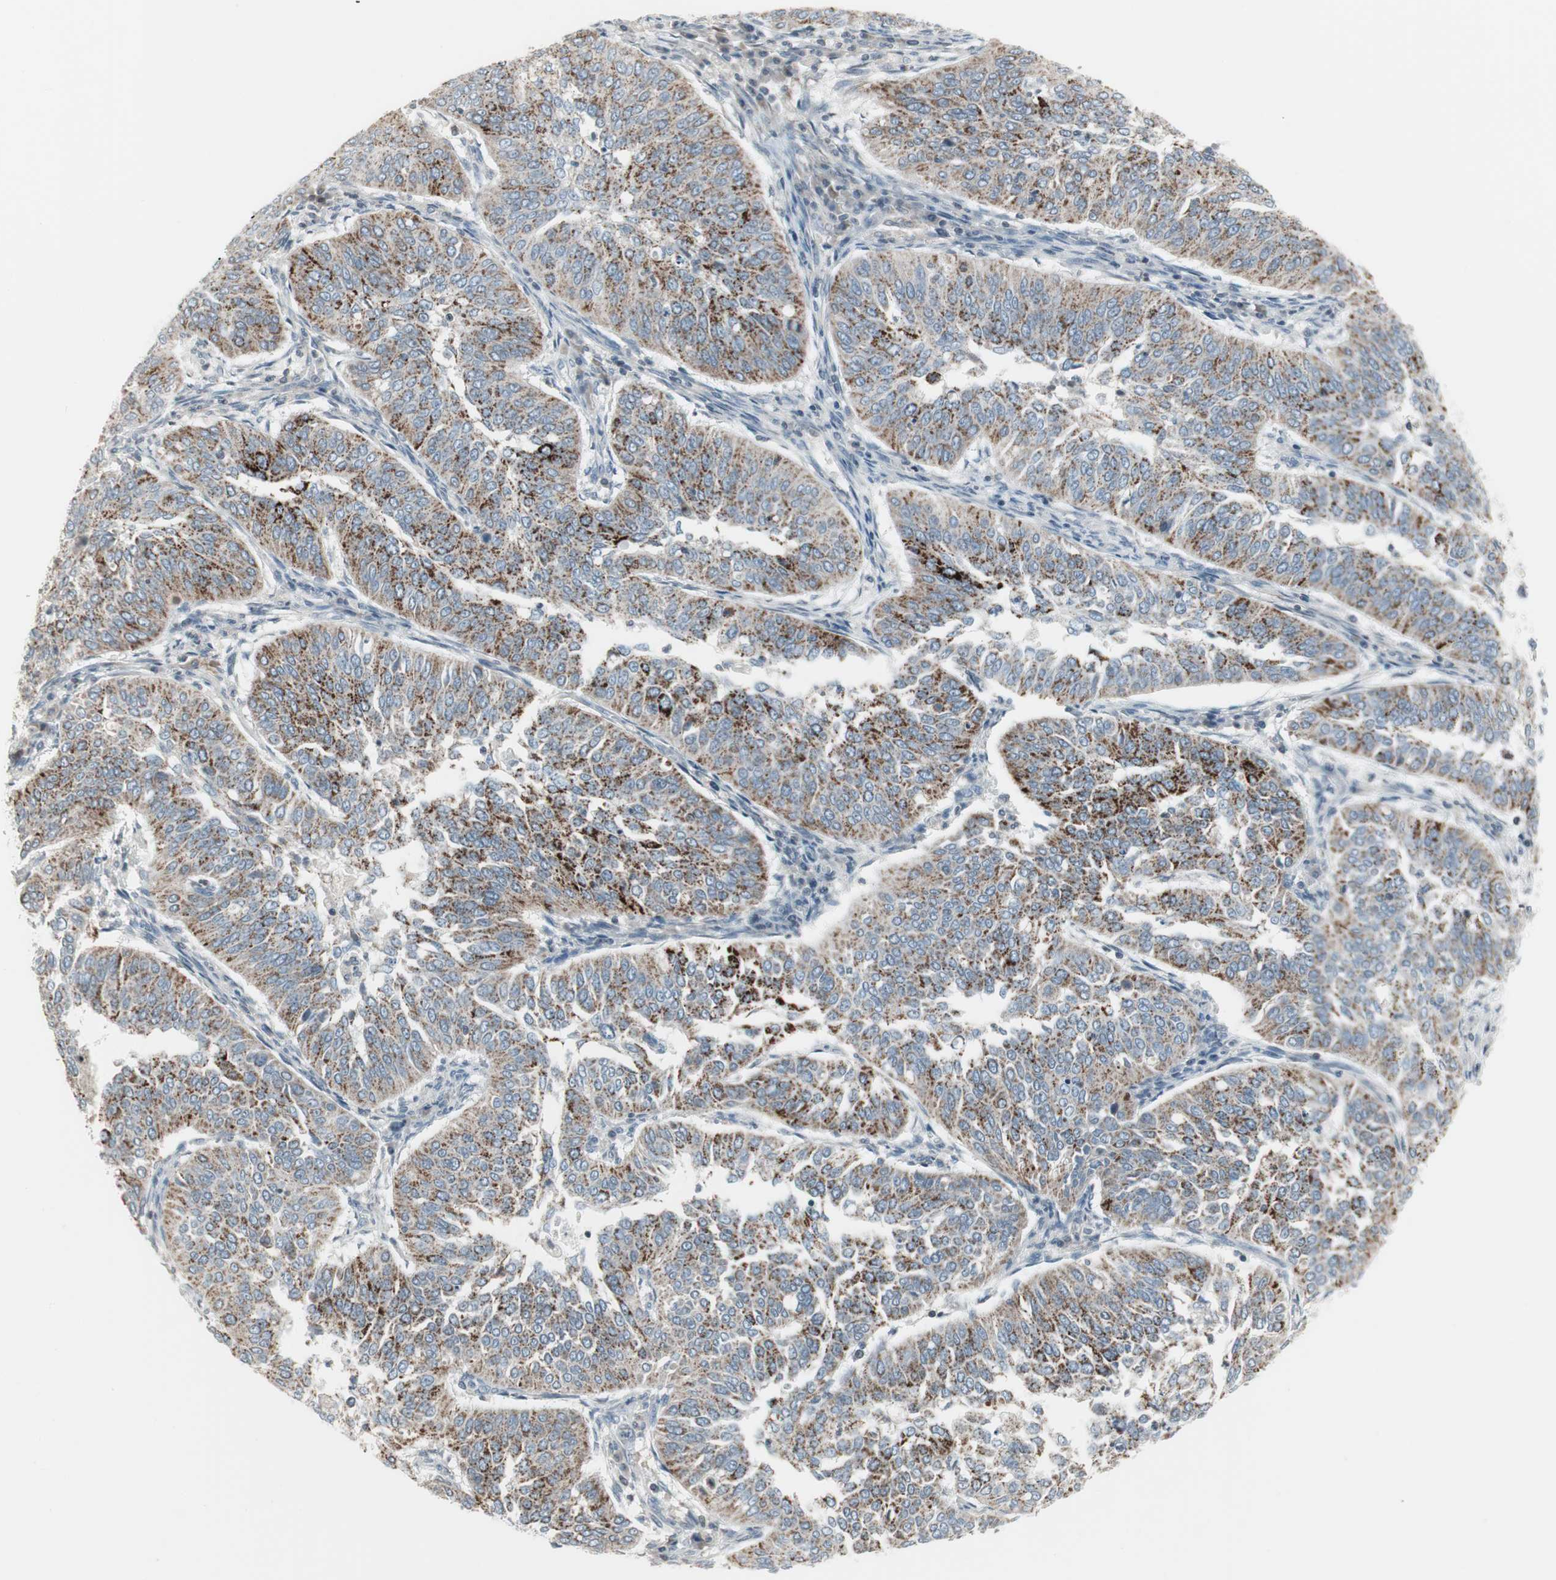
{"staining": {"intensity": "strong", "quantity": "25%-75%", "location": "cytoplasmic/membranous"}, "tissue": "cervical cancer", "cell_type": "Tumor cells", "image_type": "cancer", "snomed": [{"axis": "morphology", "description": "Normal tissue, NOS"}, {"axis": "morphology", "description": "Squamous cell carcinoma, NOS"}, {"axis": "topography", "description": "Cervix"}], "caption": "Approximately 25%-75% of tumor cells in human cervical cancer (squamous cell carcinoma) demonstrate strong cytoplasmic/membranous protein expression as visualized by brown immunohistochemical staining.", "gene": "ARG2", "patient": {"sex": "female", "age": 39}}